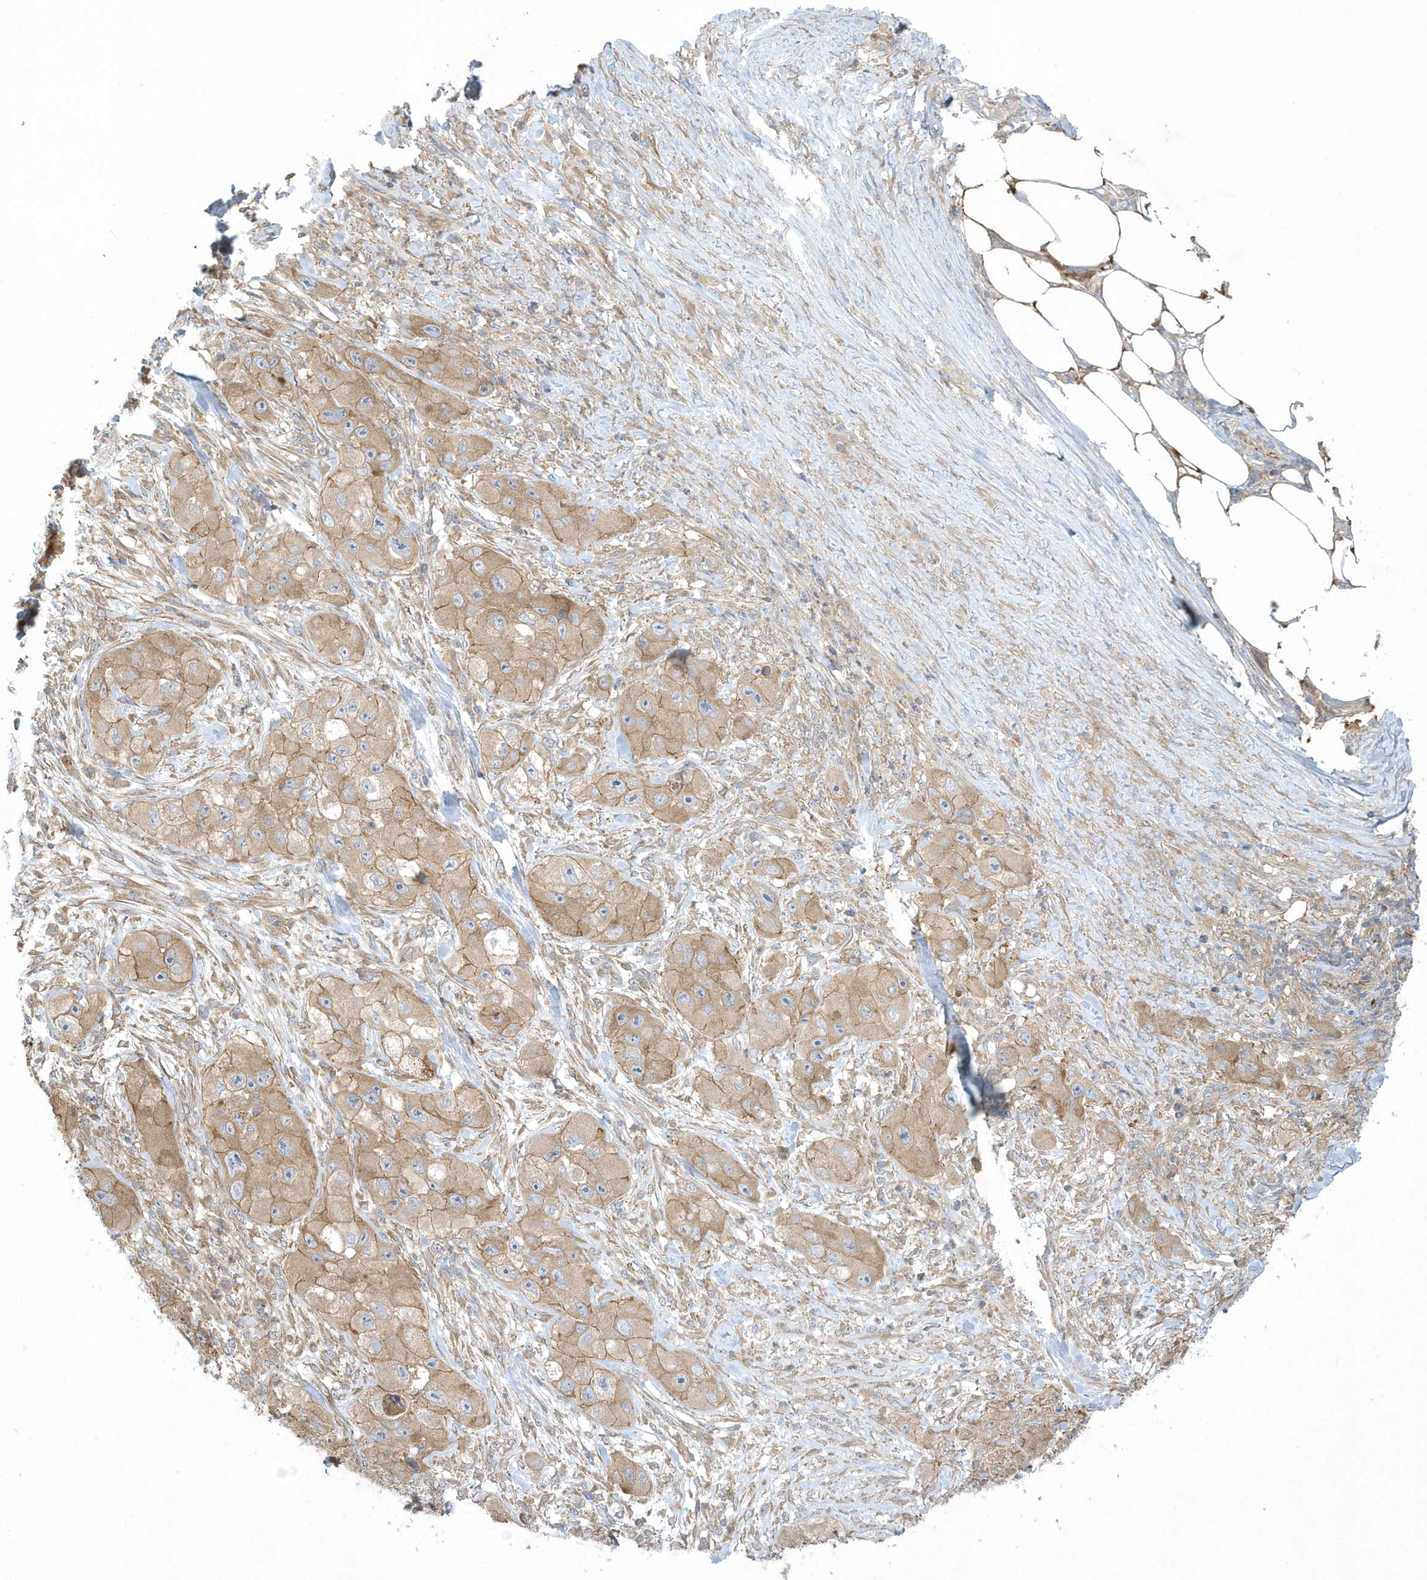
{"staining": {"intensity": "moderate", "quantity": ">75%", "location": "cytoplasmic/membranous"}, "tissue": "skin cancer", "cell_type": "Tumor cells", "image_type": "cancer", "snomed": [{"axis": "morphology", "description": "Squamous cell carcinoma, NOS"}, {"axis": "topography", "description": "Skin"}, {"axis": "topography", "description": "Subcutis"}], "caption": "Protein staining by immunohistochemistry (IHC) reveals moderate cytoplasmic/membranous expression in about >75% of tumor cells in skin squamous cell carcinoma.", "gene": "CNOT10", "patient": {"sex": "male", "age": 73}}